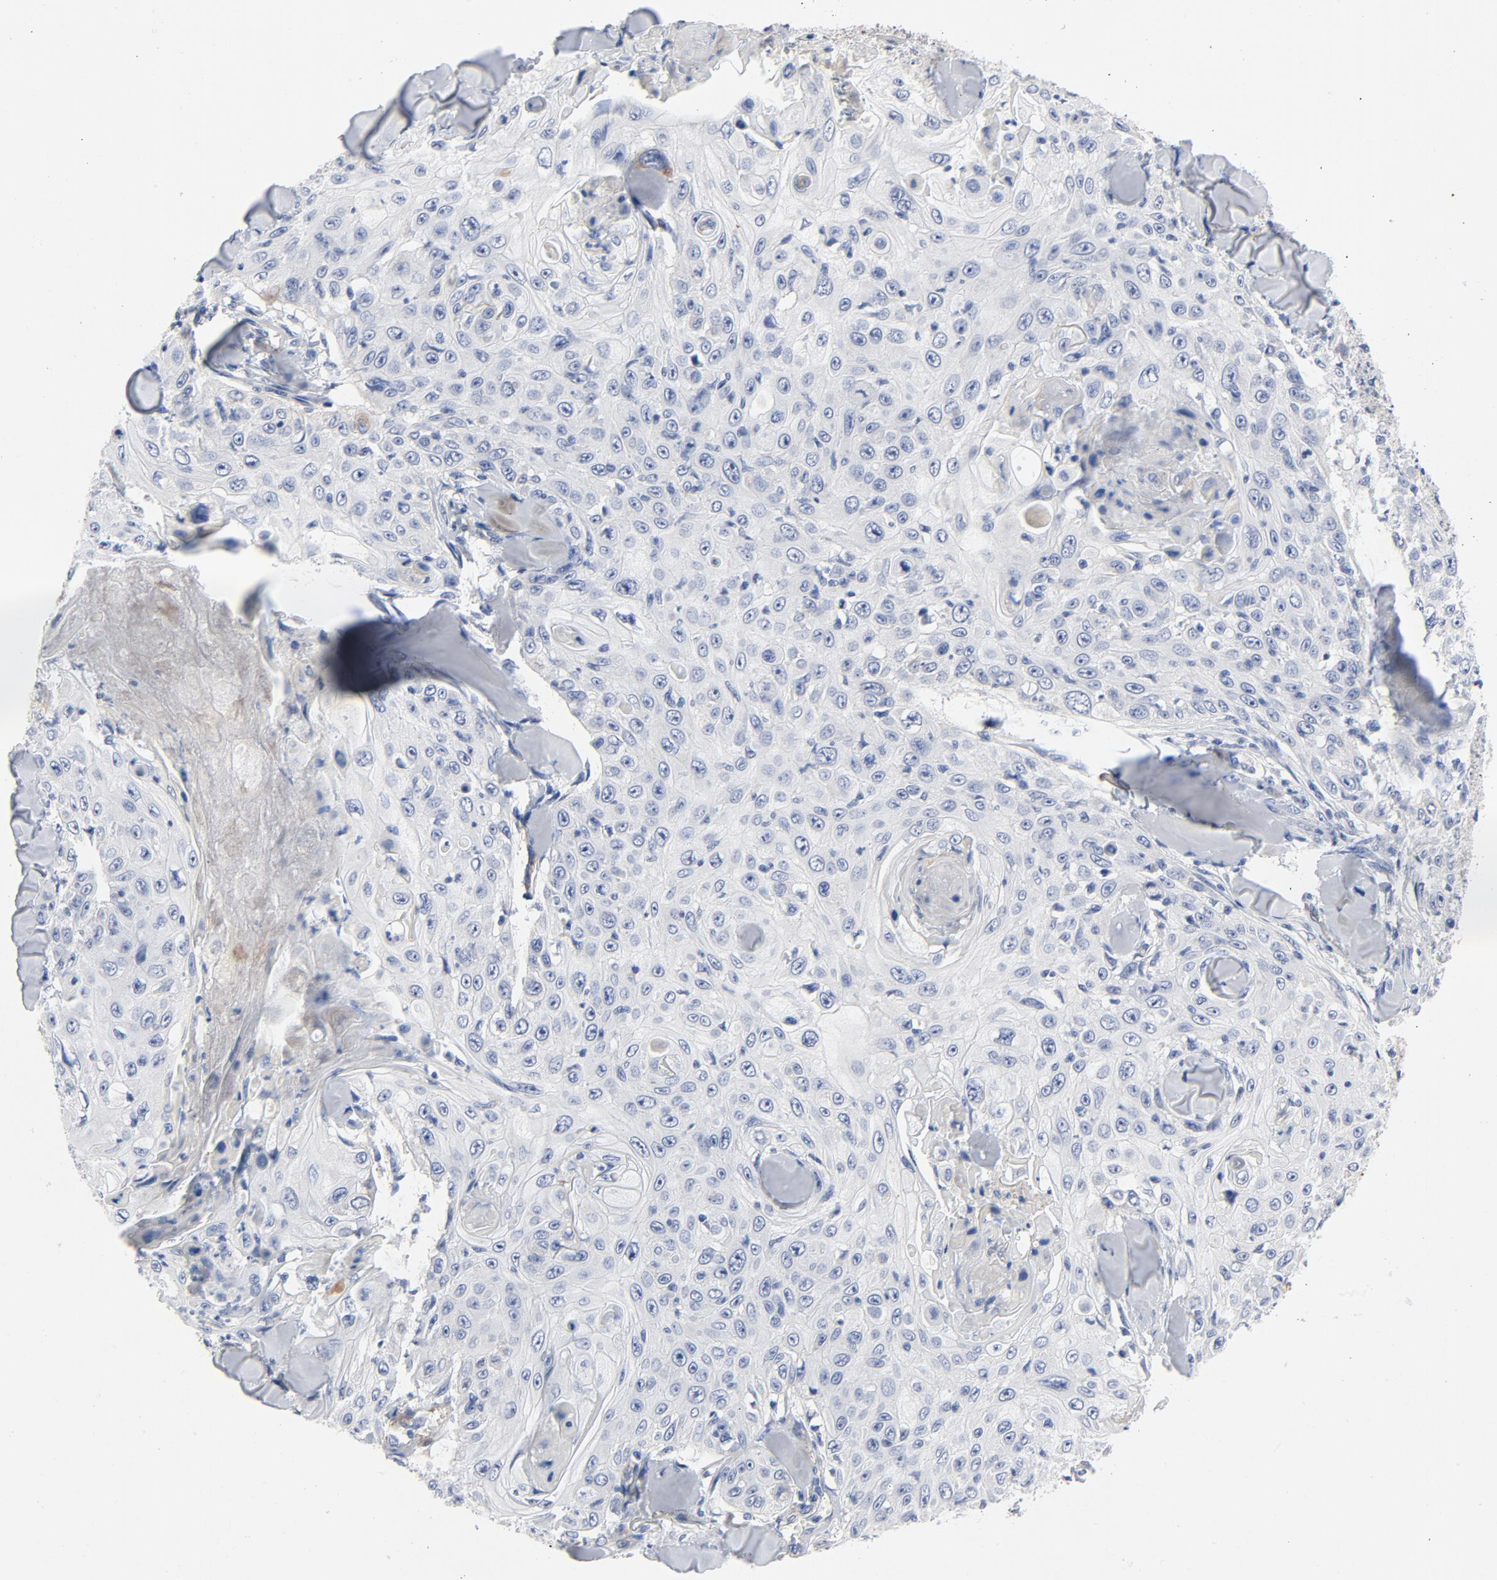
{"staining": {"intensity": "negative", "quantity": "none", "location": "none"}, "tissue": "skin cancer", "cell_type": "Tumor cells", "image_type": "cancer", "snomed": [{"axis": "morphology", "description": "Squamous cell carcinoma, NOS"}, {"axis": "topography", "description": "Skin"}], "caption": "IHC micrograph of neoplastic tissue: human skin cancer (squamous cell carcinoma) stained with DAB (3,3'-diaminobenzidine) demonstrates no significant protein positivity in tumor cells.", "gene": "LAMC1", "patient": {"sex": "male", "age": 86}}